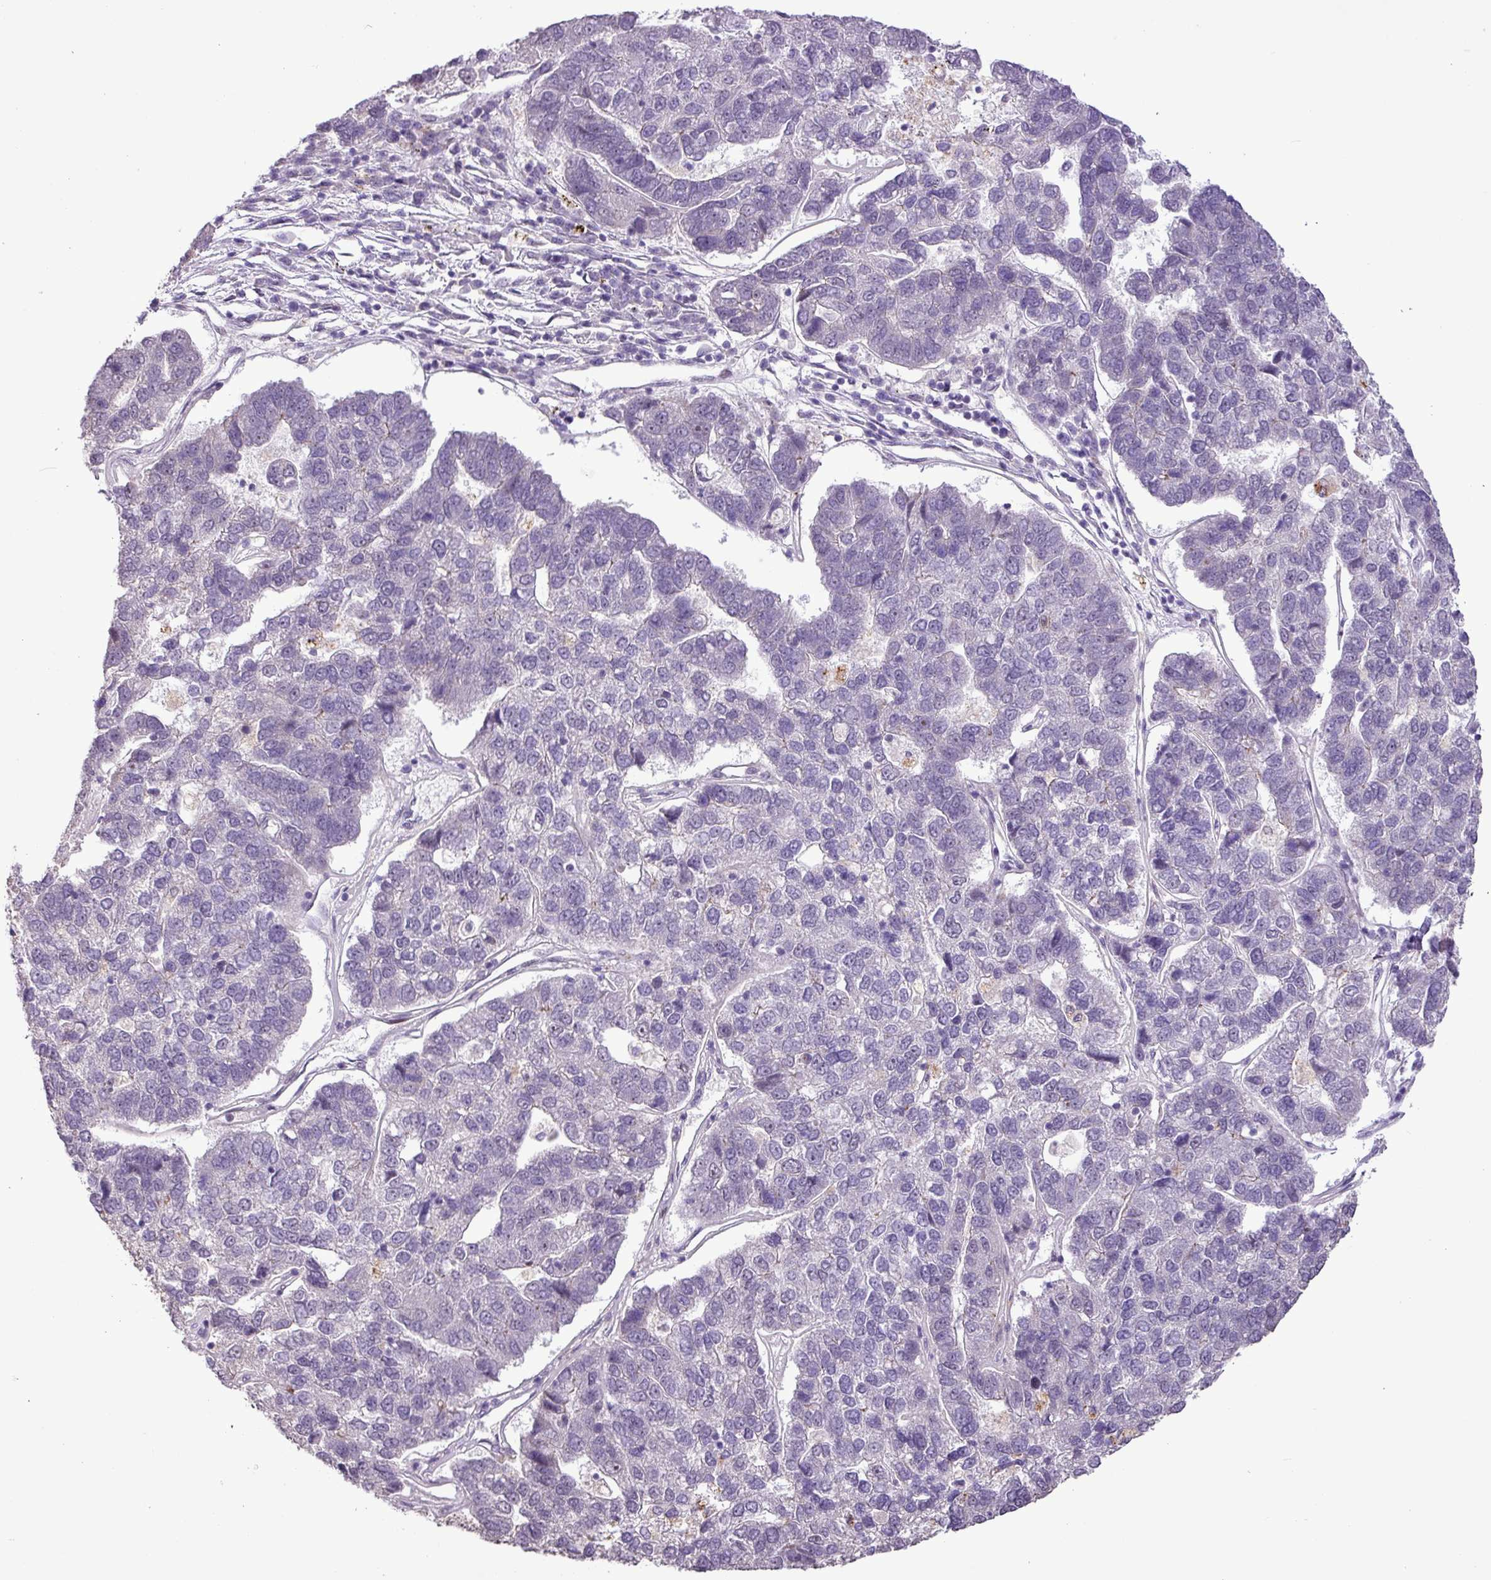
{"staining": {"intensity": "negative", "quantity": "none", "location": "none"}, "tissue": "pancreatic cancer", "cell_type": "Tumor cells", "image_type": "cancer", "snomed": [{"axis": "morphology", "description": "Adenocarcinoma, NOS"}, {"axis": "topography", "description": "Pancreas"}], "caption": "This is an immunohistochemistry histopathology image of pancreatic cancer (adenocarcinoma). There is no expression in tumor cells.", "gene": "ZNF354A", "patient": {"sex": "female", "age": 61}}